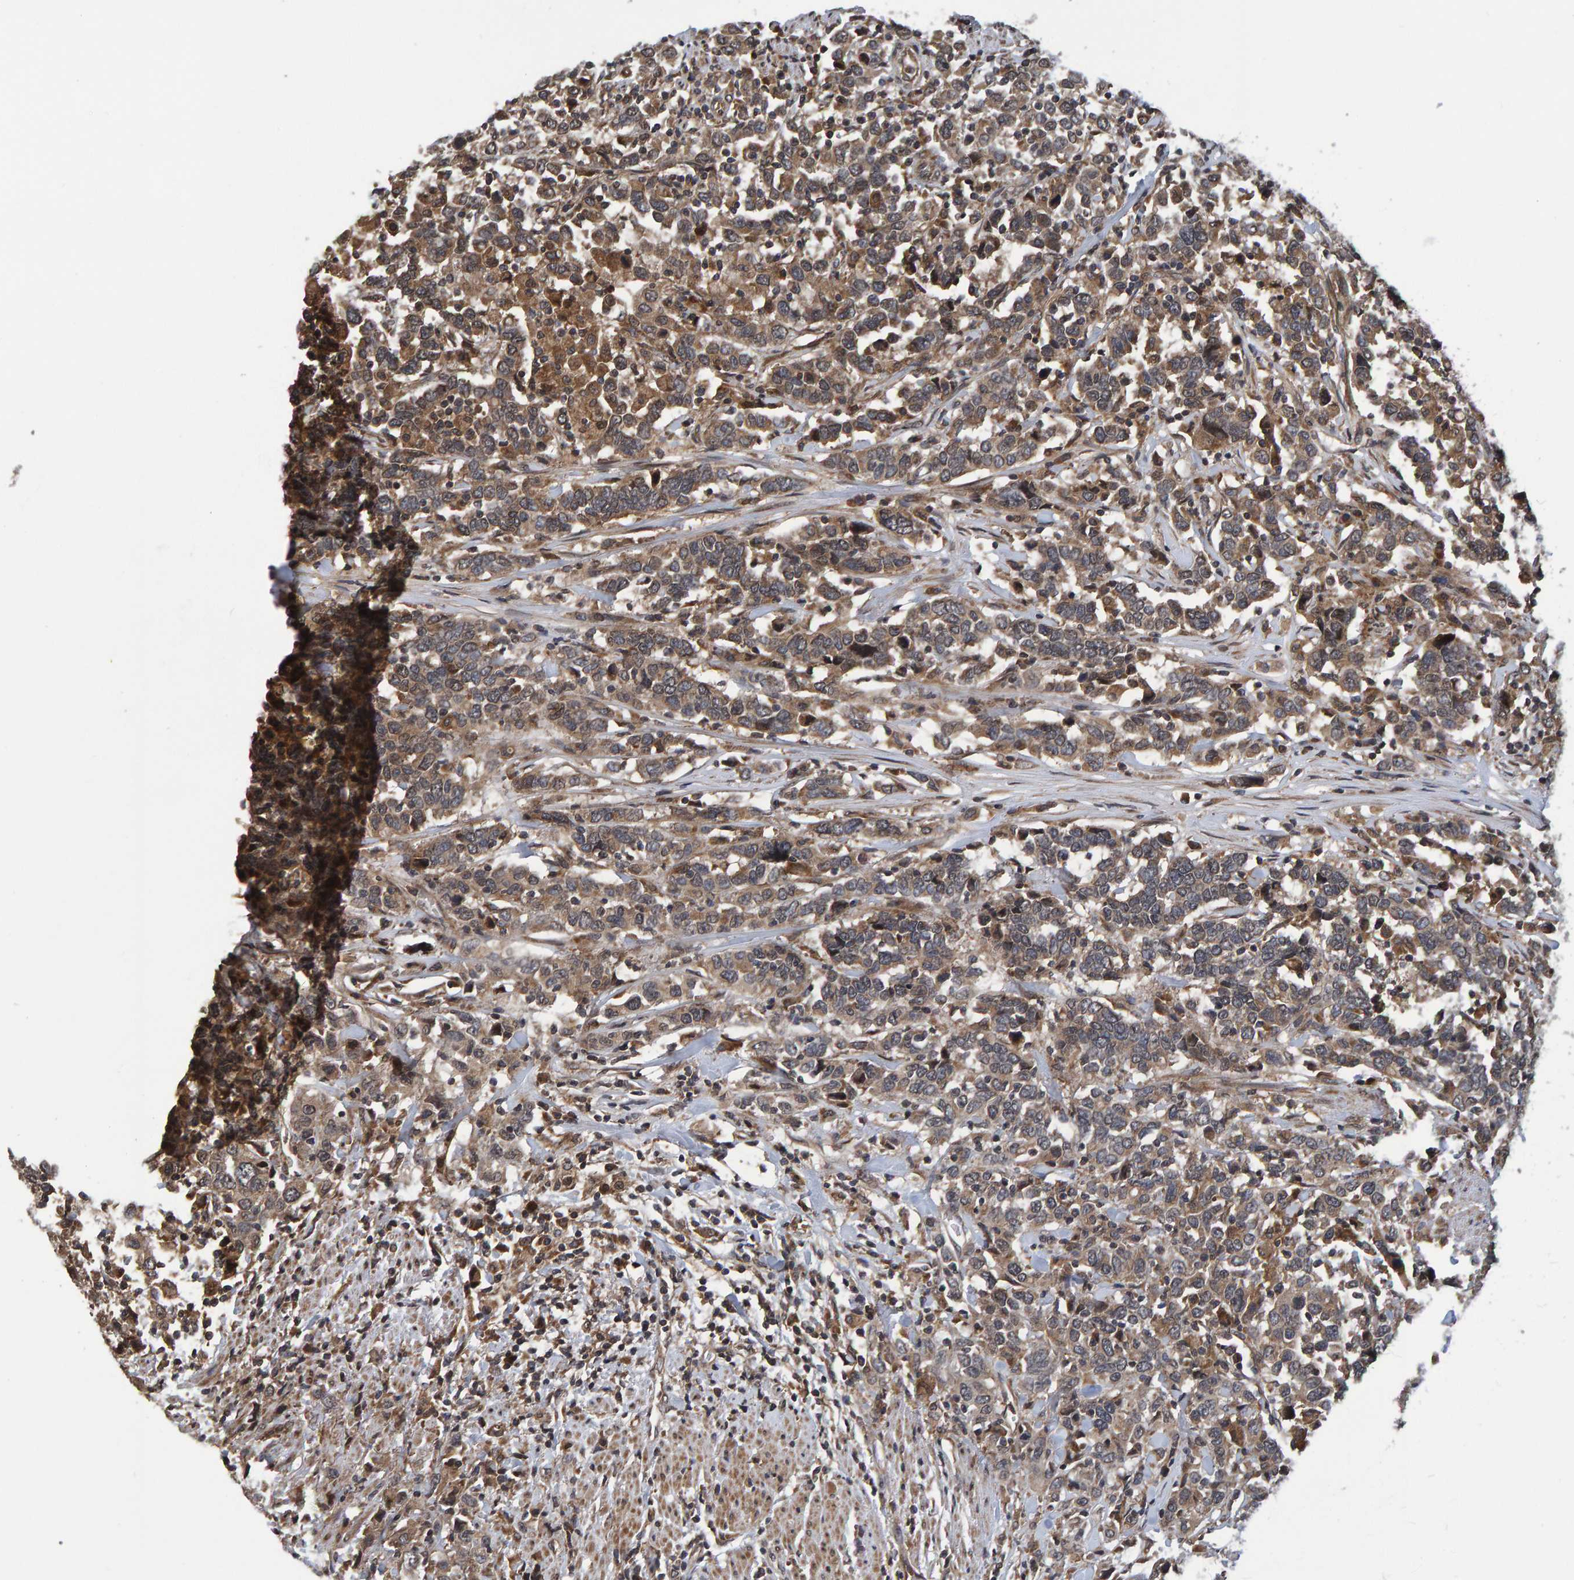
{"staining": {"intensity": "moderate", "quantity": ">75%", "location": "cytoplasmic/membranous"}, "tissue": "urothelial cancer", "cell_type": "Tumor cells", "image_type": "cancer", "snomed": [{"axis": "morphology", "description": "Urothelial carcinoma, High grade"}, {"axis": "topography", "description": "Urinary bladder"}], "caption": "The micrograph displays immunohistochemical staining of urothelial cancer. There is moderate cytoplasmic/membranous positivity is identified in about >75% of tumor cells. Immunohistochemistry (ihc) stains the protein in brown and the nuclei are stained blue.", "gene": "GAB2", "patient": {"sex": "male", "age": 61}}